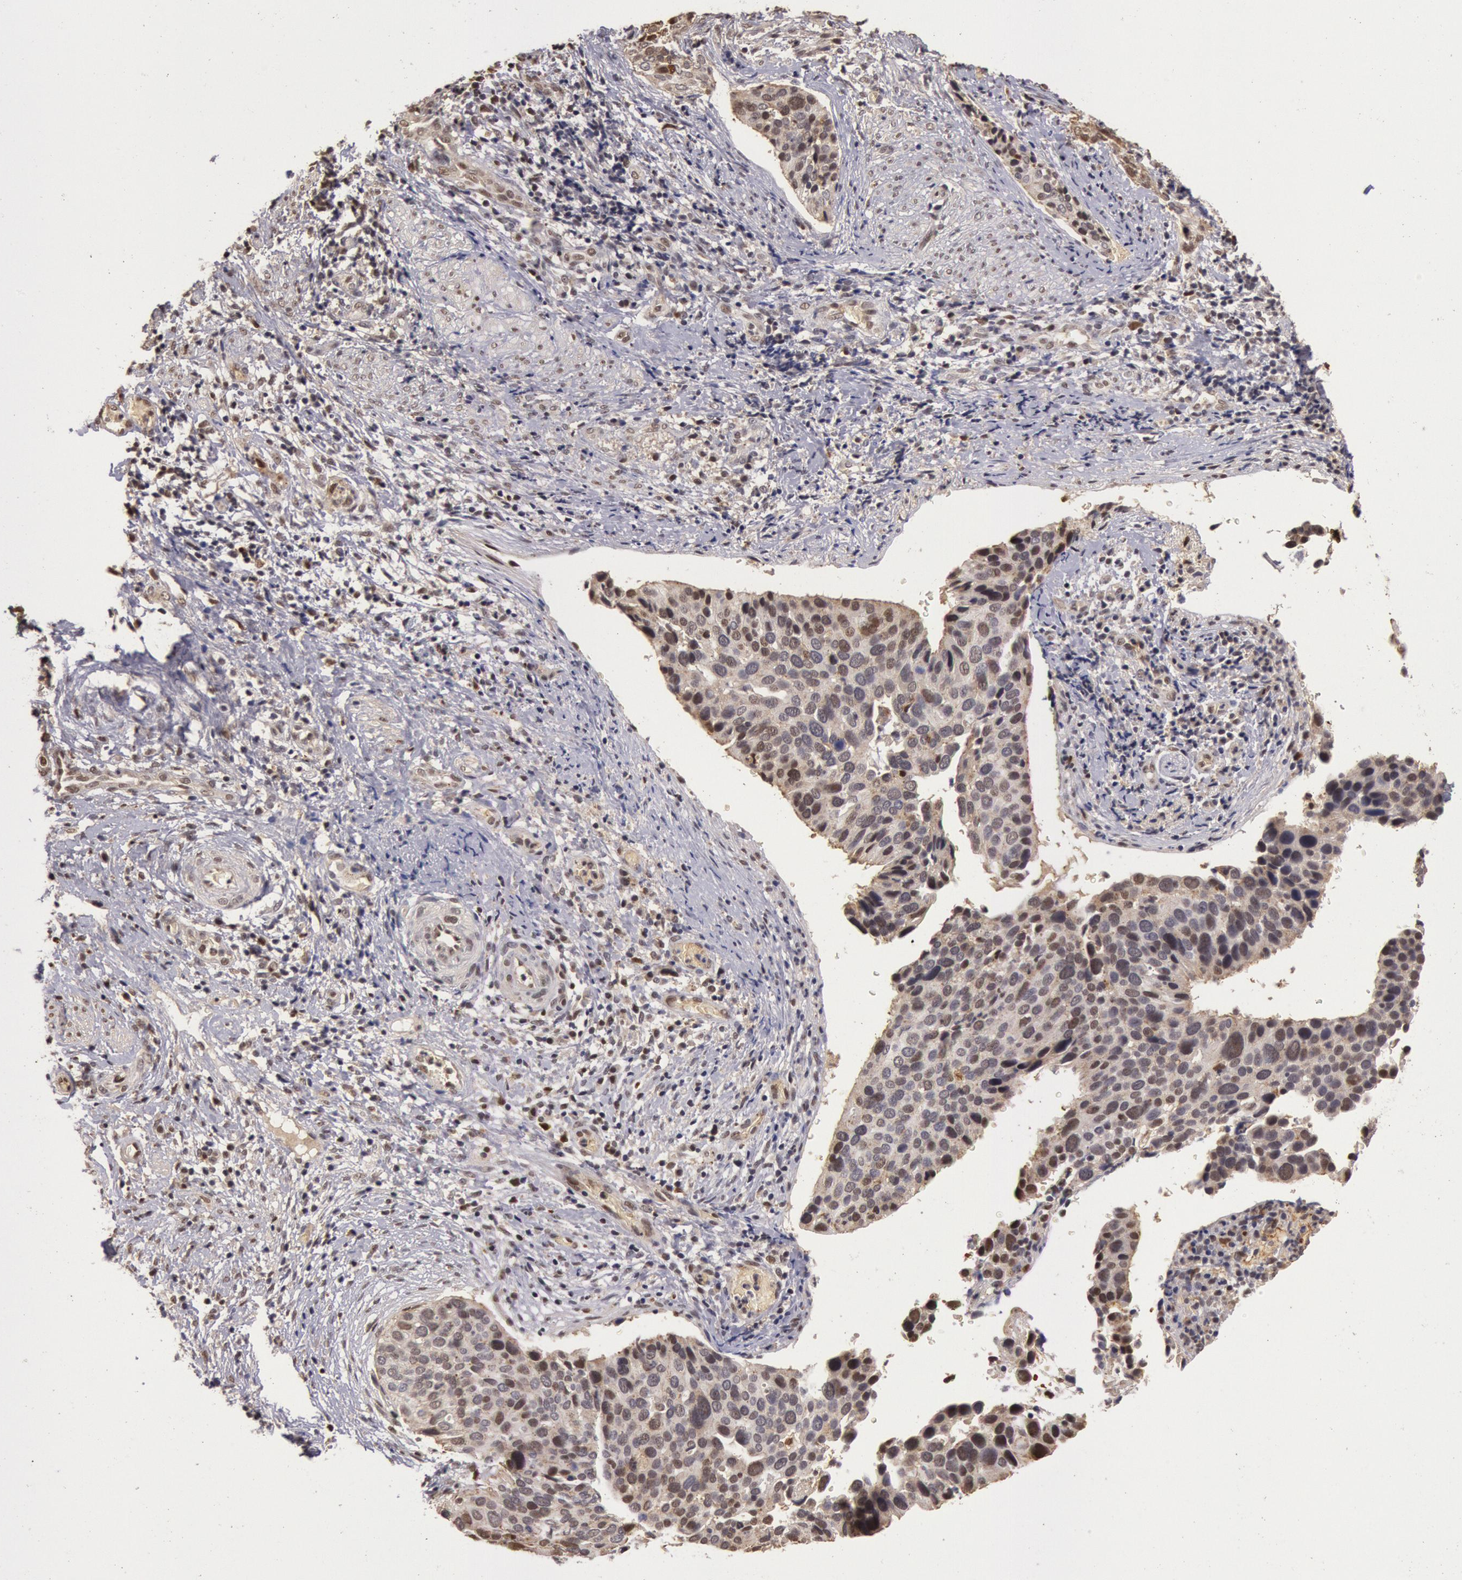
{"staining": {"intensity": "weak", "quantity": "25%-75%", "location": "nuclear"}, "tissue": "cervical cancer", "cell_type": "Tumor cells", "image_type": "cancer", "snomed": [{"axis": "morphology", "description": "Squamous cell carcinoma, NOS"}, {"axis": "topography", "description": "Cervix"}], "caption": "Protein expression analysis of human cervical cancer (squamous cell carcinoma) reveals weak nuclear staining in approximately 25%-75% of tumor cells.", "gene": "LIG4", "patient": {"sex": "female", "age": 31}}